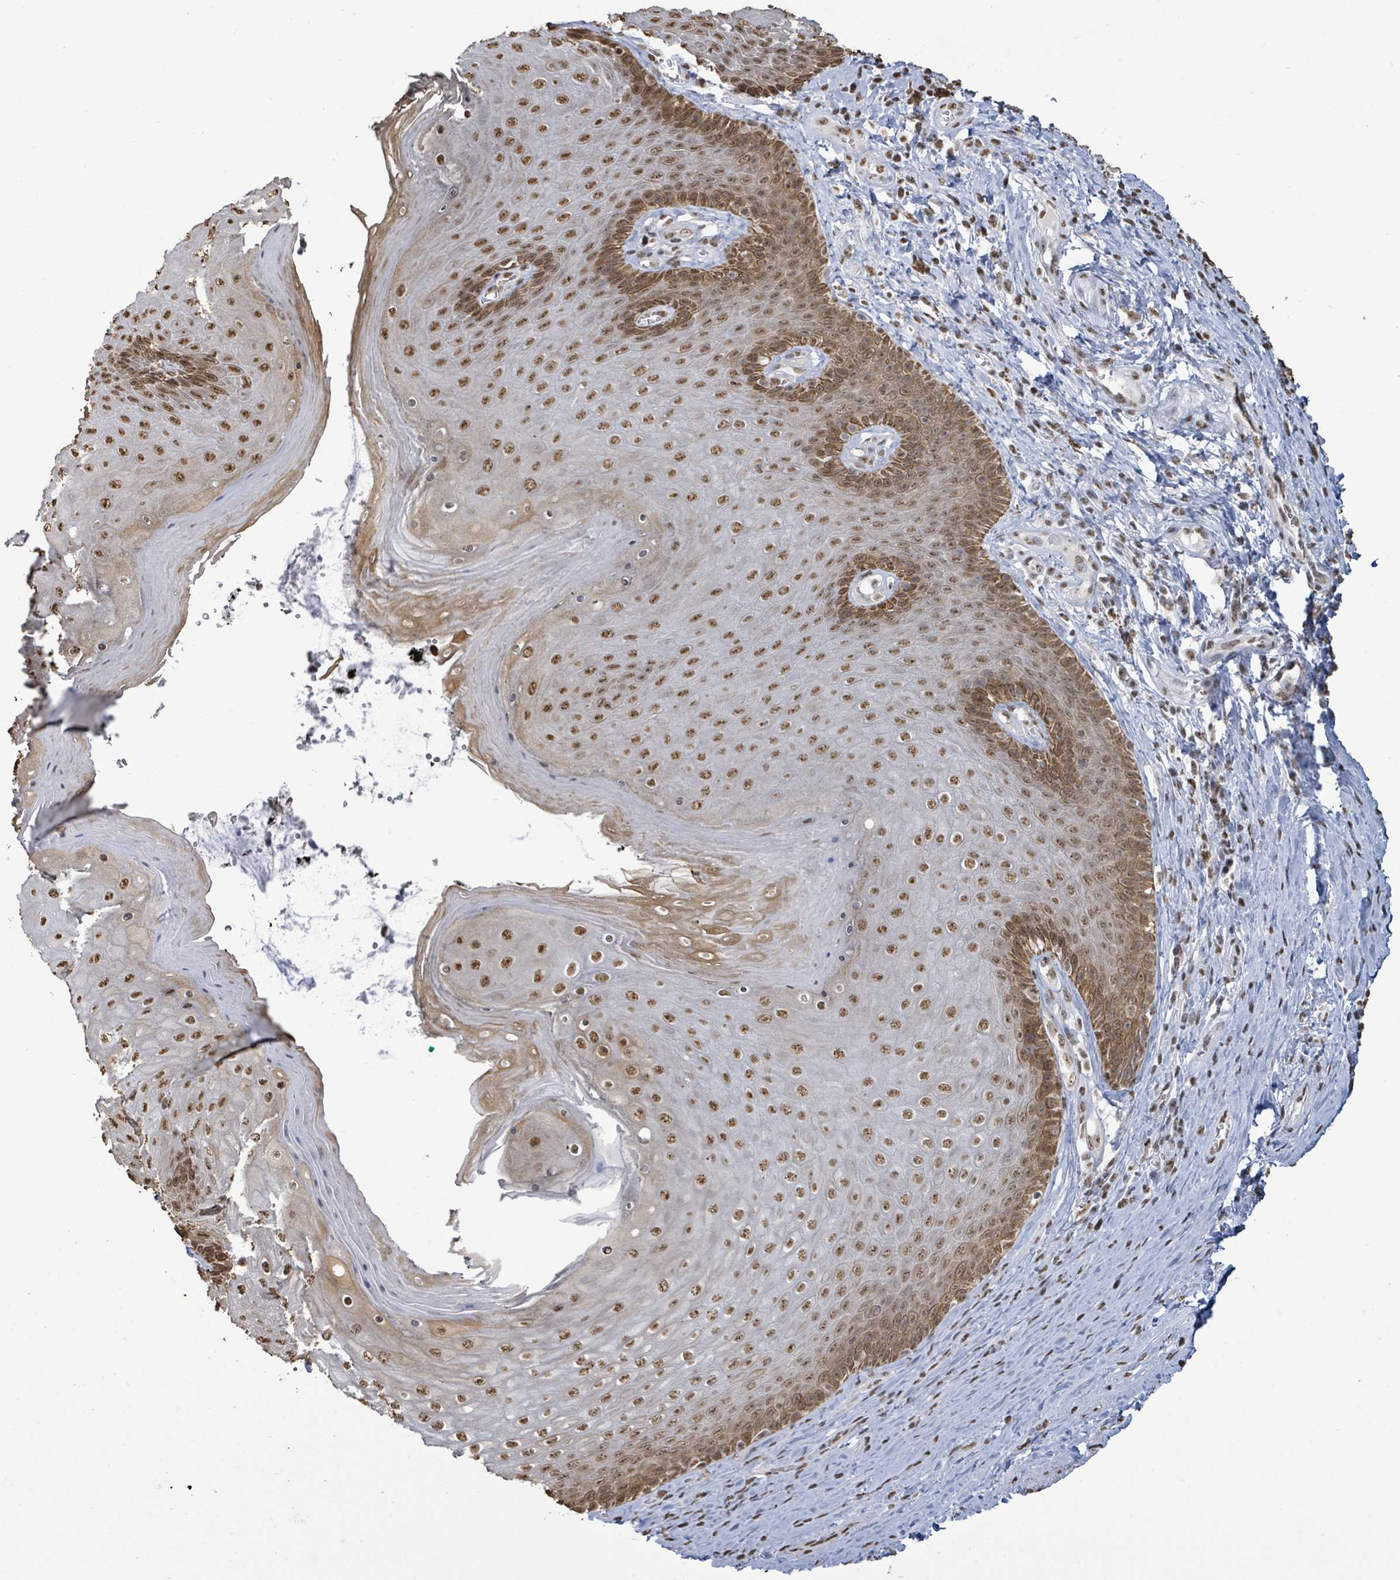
{"staining": {"intensity": "strong", "quantity": ">75%", "location": "cytoplasmic/membranous,nuclear"}, "tissue": "skin", "cell_type": "Epidermal cells", "image_type": "normal", "snomed": [{"axis": "morphology", "description": "Normal tissue, NOS"}, {"axis": "topography", "description": "Anal"}, {"axis": "topography", "description": "Peripheral nerve tissue"}], "caption": "Immunohistochemical staining of unremarkable human skin shows high levels of strong cytoplasmic/membranous,nuclear staining in about >75% of epidermal cells. (DAB (3,3'-diaminobenzidine) IHC, brown staining for protein, blue staining for nuclei).", "gene": "SAMD14", "patient": {"sex": "male", "age": 53}}